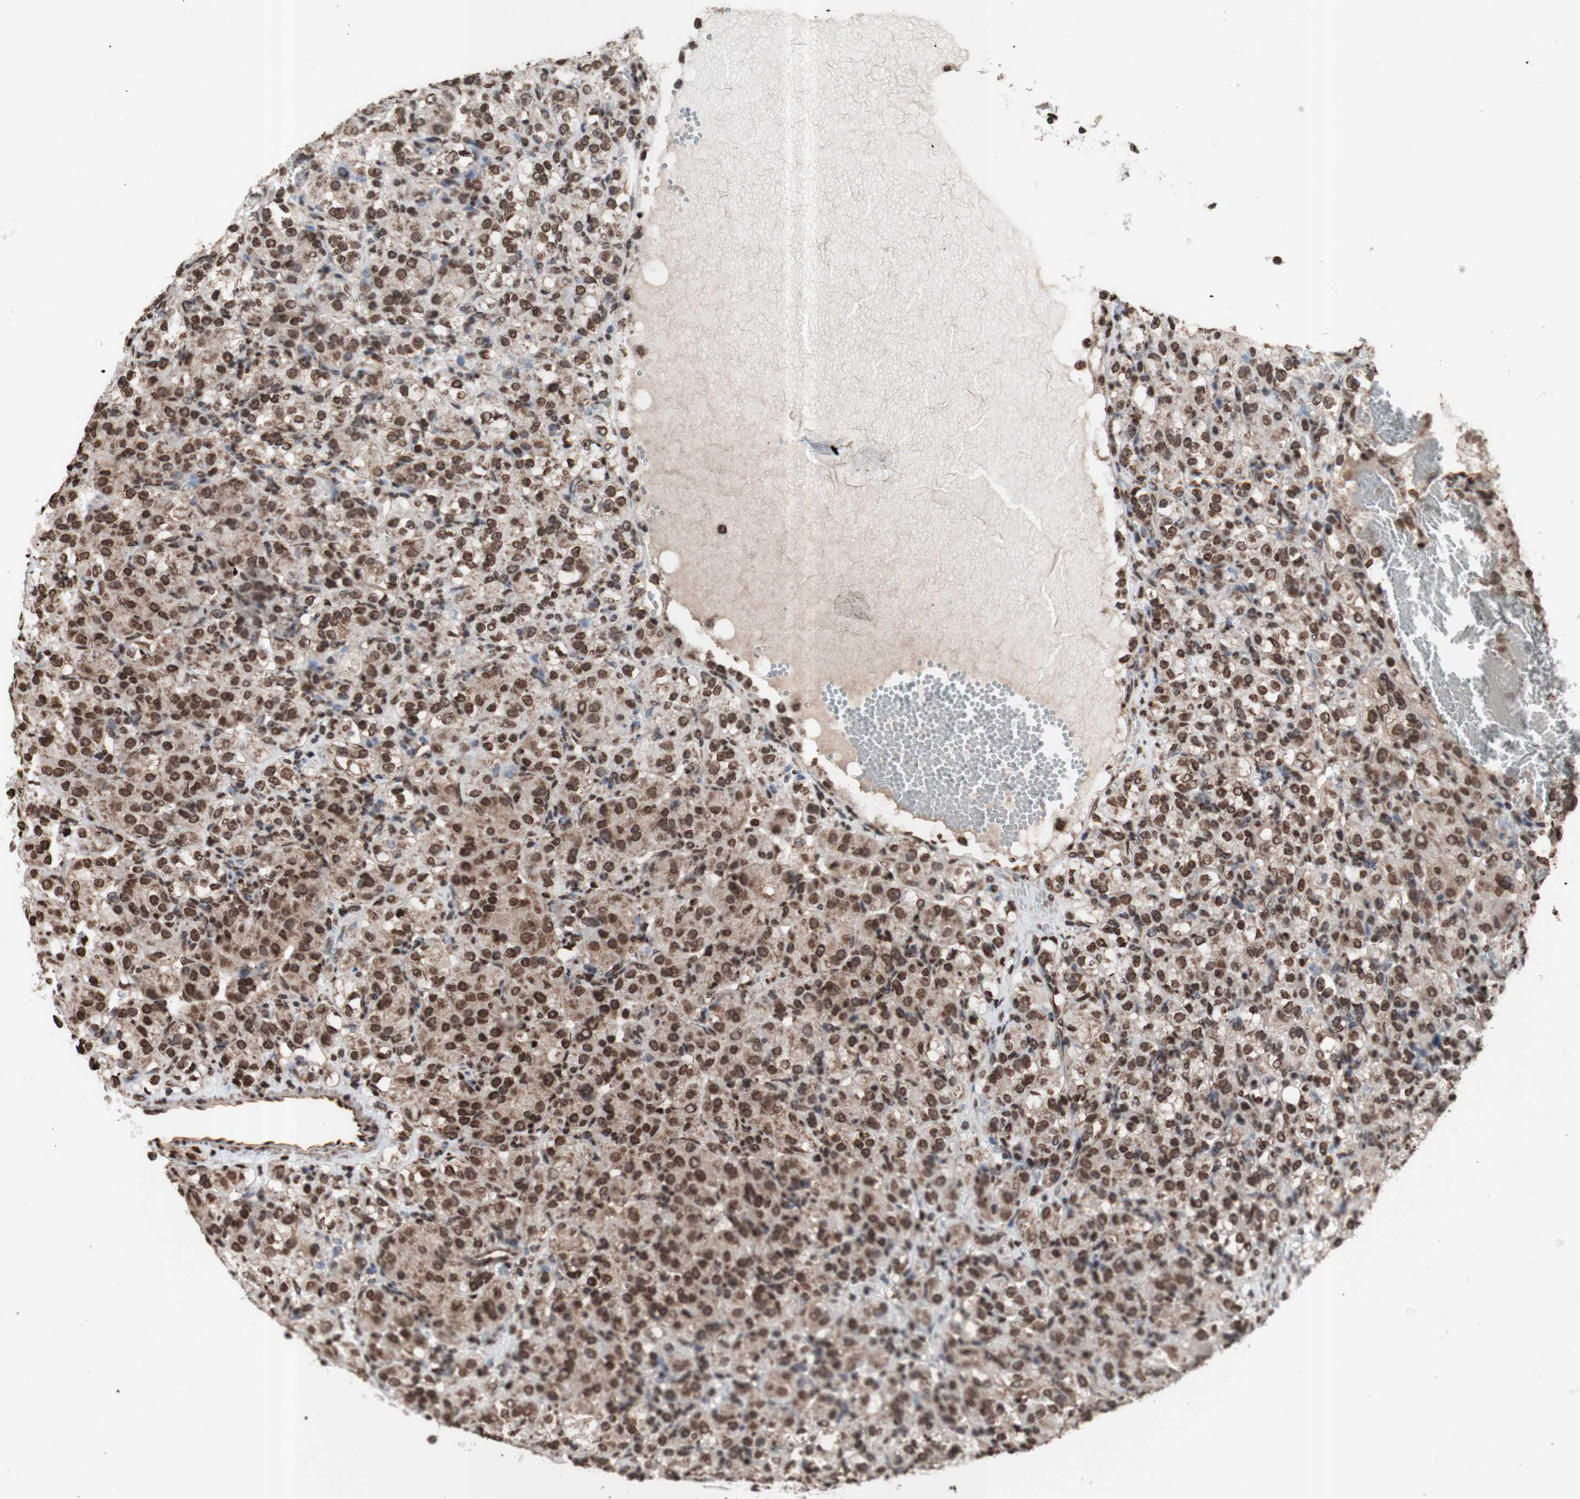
{"staining": {"intensity": "moderate", "quantity": ">75%", "location": "cytoplasmic/membranous,nuclear"}, "tissue": "renal cancer", "cell_type": "Tumor cells", "image_type": "cancer", "snomed": [{"axis": "morphology", "description": "Adenocarcinoma, NOS"}, {"axis": "topography", "description": "Kidney"}], "caption": "The image displays a brown stain indicating the presence of a protein in the cytoplasmic/membranous and nuclear of tumor cells in renal cancer (adenocarcinoma).", "gene": "SNAI2", "patient": {"sex": "male", "age": 61}}